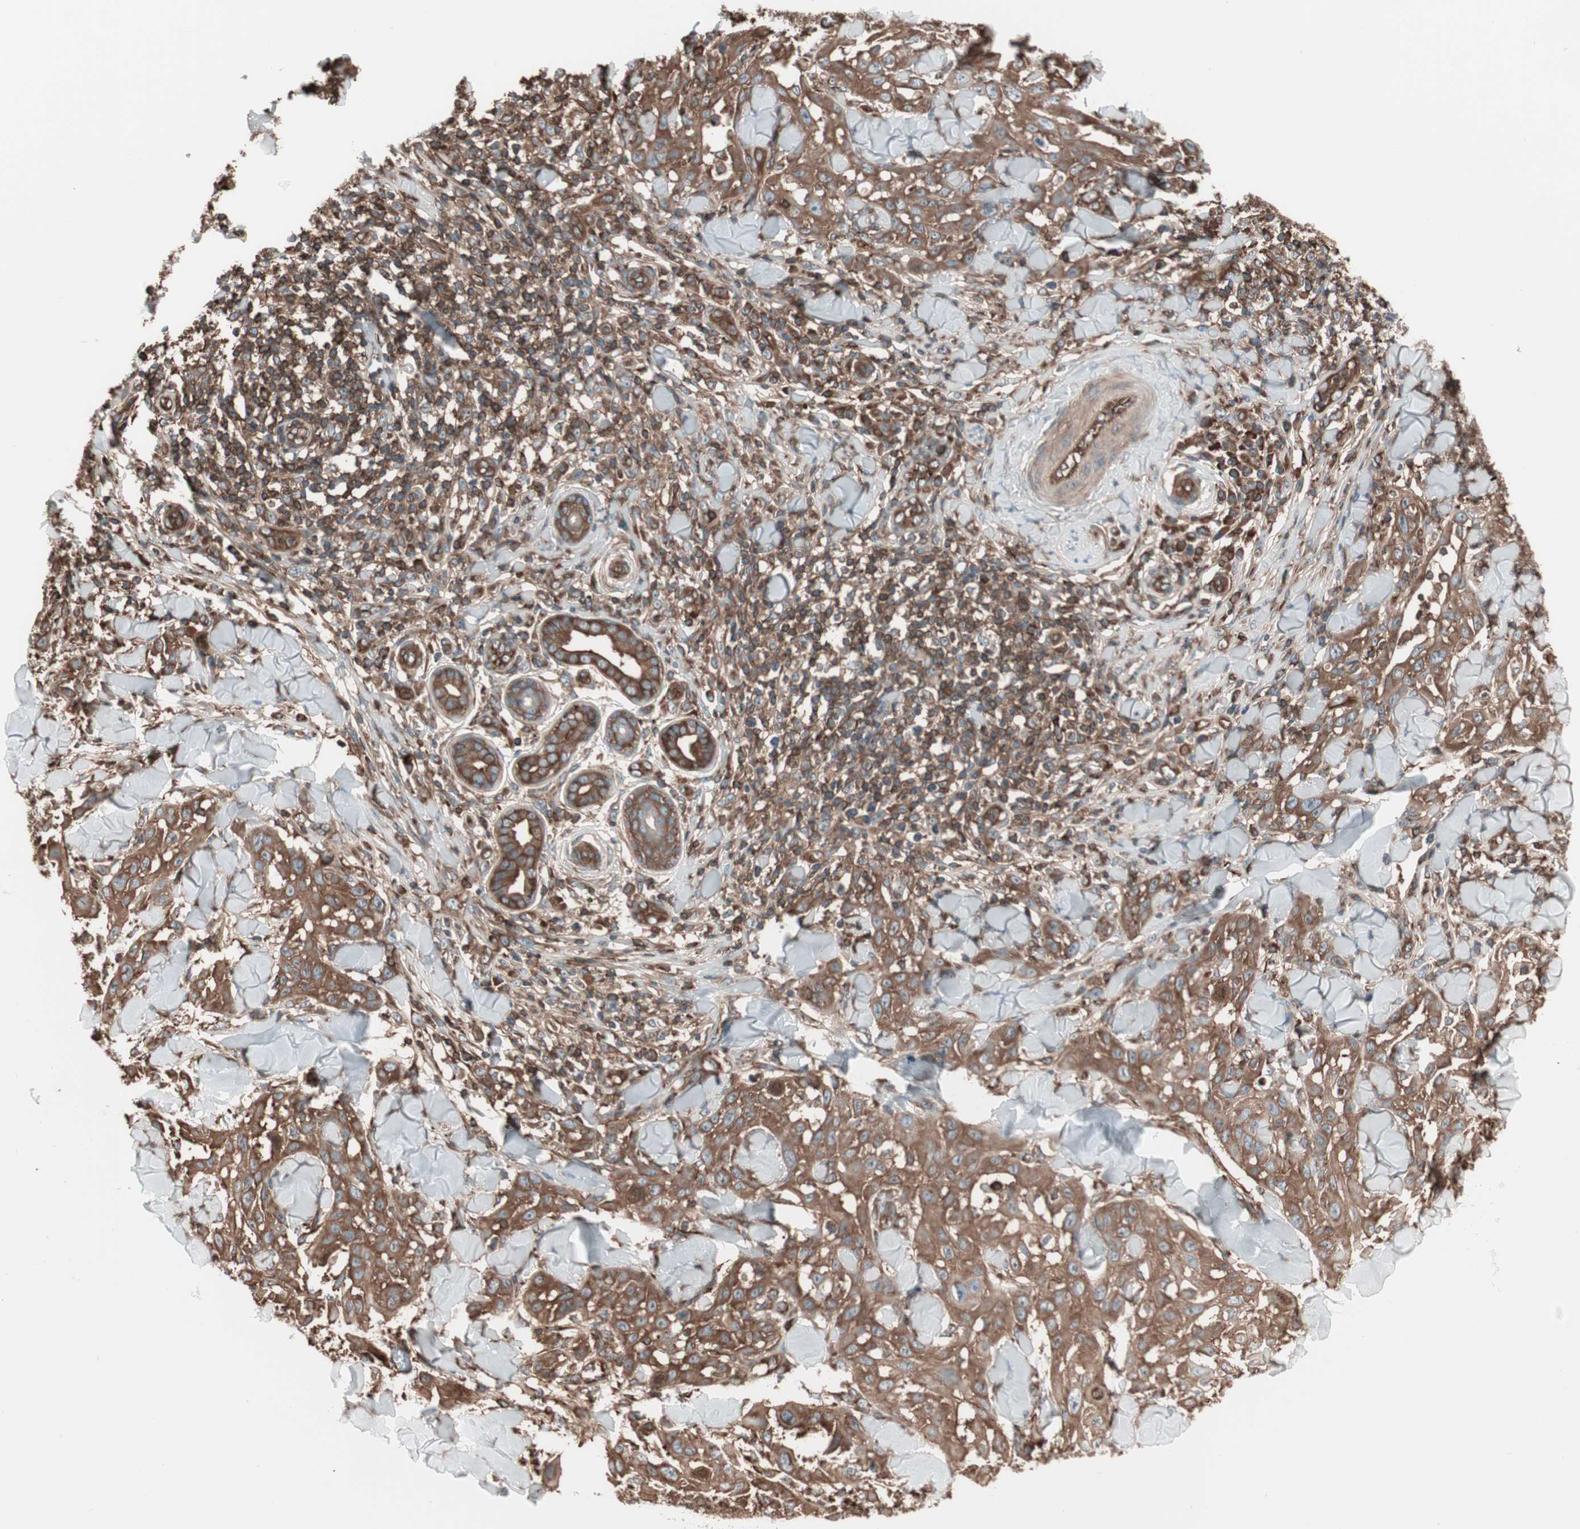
{"staining": {"intensity": "strong", "quantity": ">75%", "location": "cytoplasmic/membranous"}, "tissue": "skin cancer", "cell_type": "Tumor cells", "image_type": "cancer", "snomed": [{"axis": "morphology", "description": "Squamous cell carcinoma, NOS"}, {"axis": "topography", "description": "Skin"}], "caption": "IHC image of squamous cell carcinoma (skin) stained for a protein (brown), which reveals high levels of strong cytoplasmic/membranous positivity in approximately >75% of tumor cells.", "gene": "TCP11L1", "patient": {"sex": "male", "age": 24}}